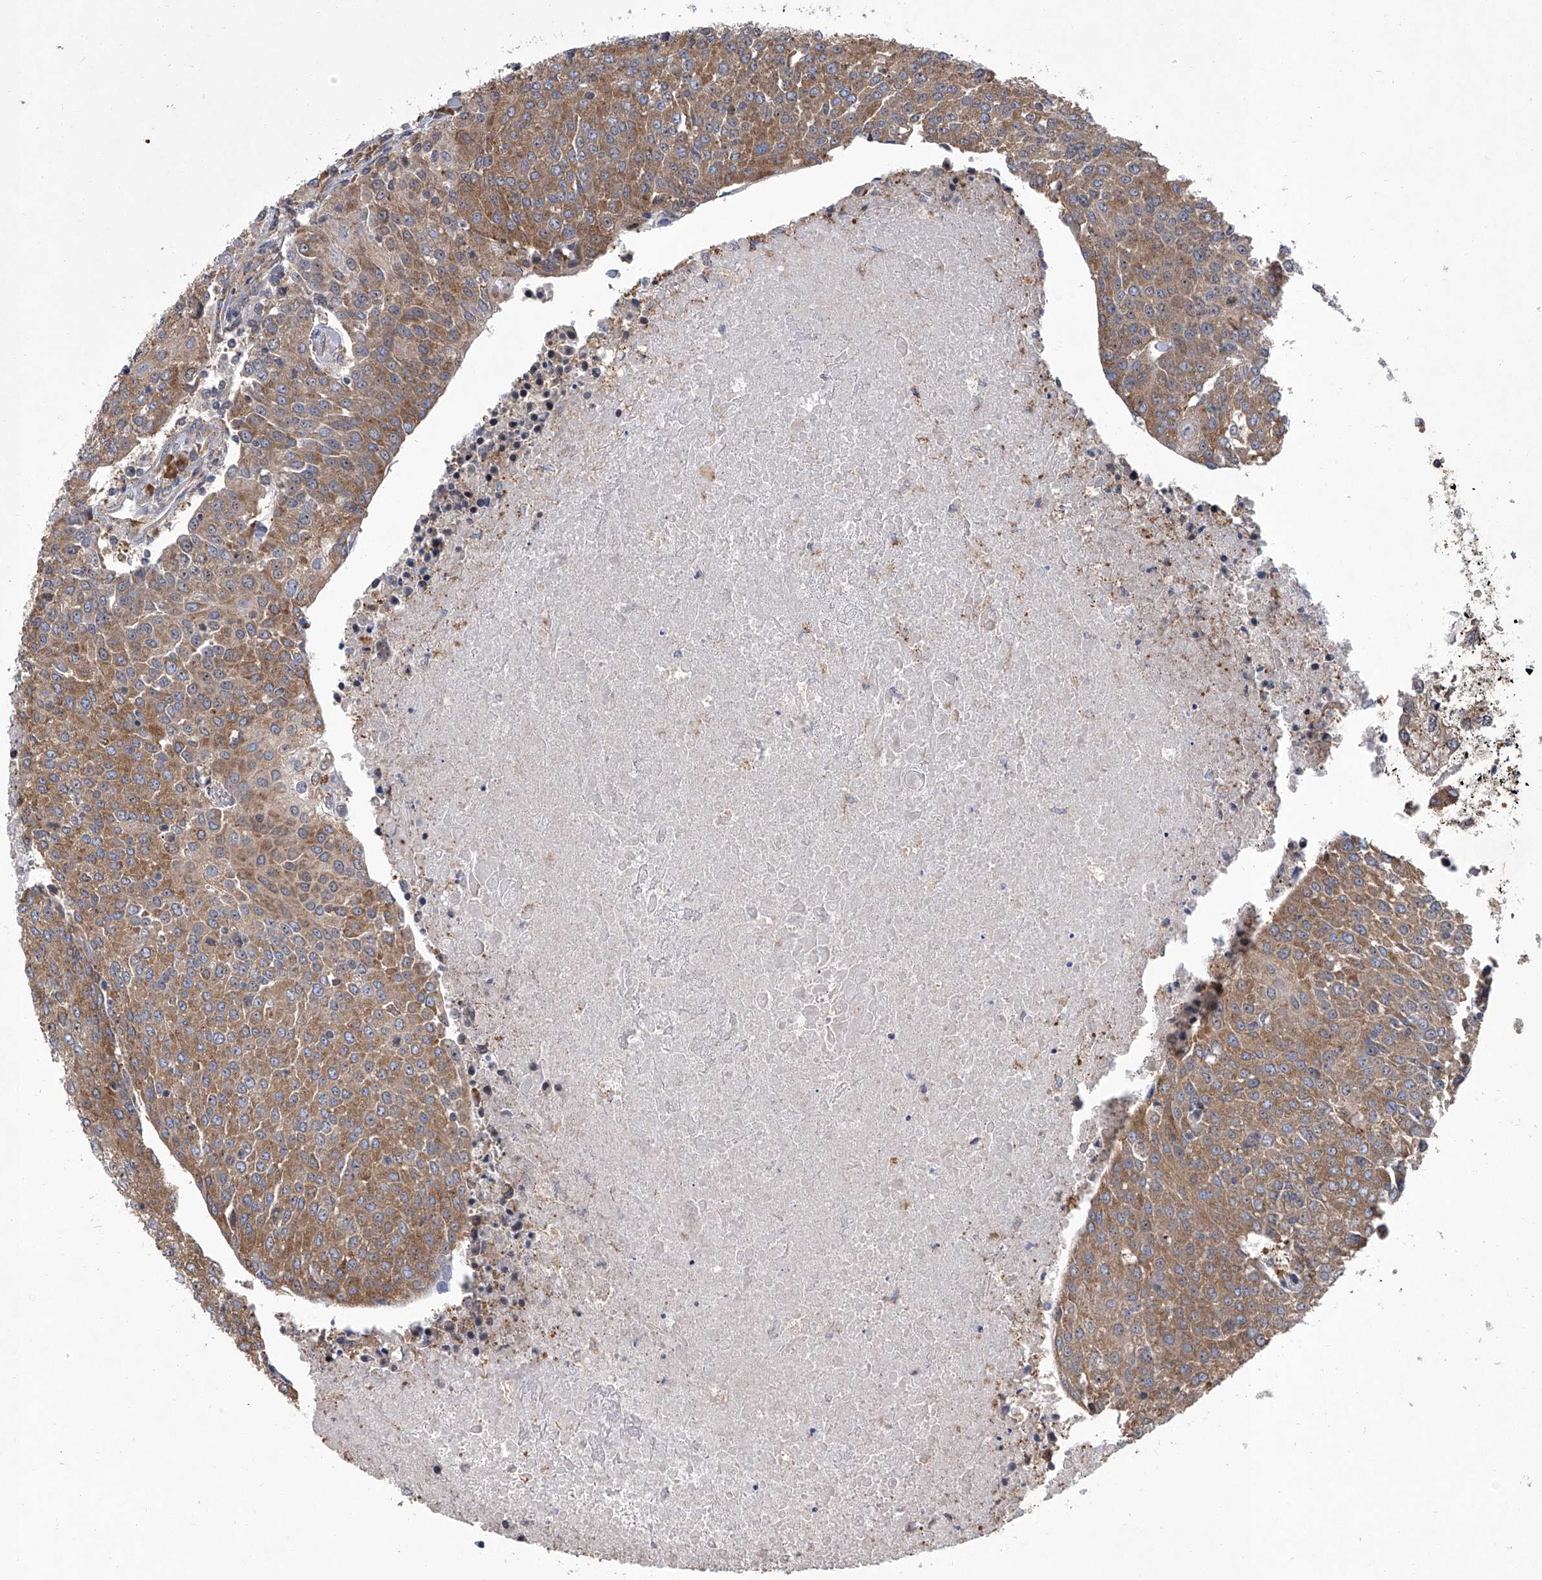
{"staining": {"intensity": "moderate", "quantity": ">75%", "location": "cytoplasmic/membranous"}, "tissue": "urothelial cancer", "cell_type": "Tumor cells", "image_type": "cancer", "snomed": [{"axis": "morphology", "description": "Urothelial carcinoma, High grade"}, {"axis": "topography", "description": "Urinary bladder"}], "caption": "Urothelial carcinoma (high-grade) tissue displays moderate cytoplasmic/membranous positivity in approximately >75% of tumor cells, visualized by immunohistochemistry.", "gene": "EIF2S2", "patient": {"sex": "female", "age": 85}}